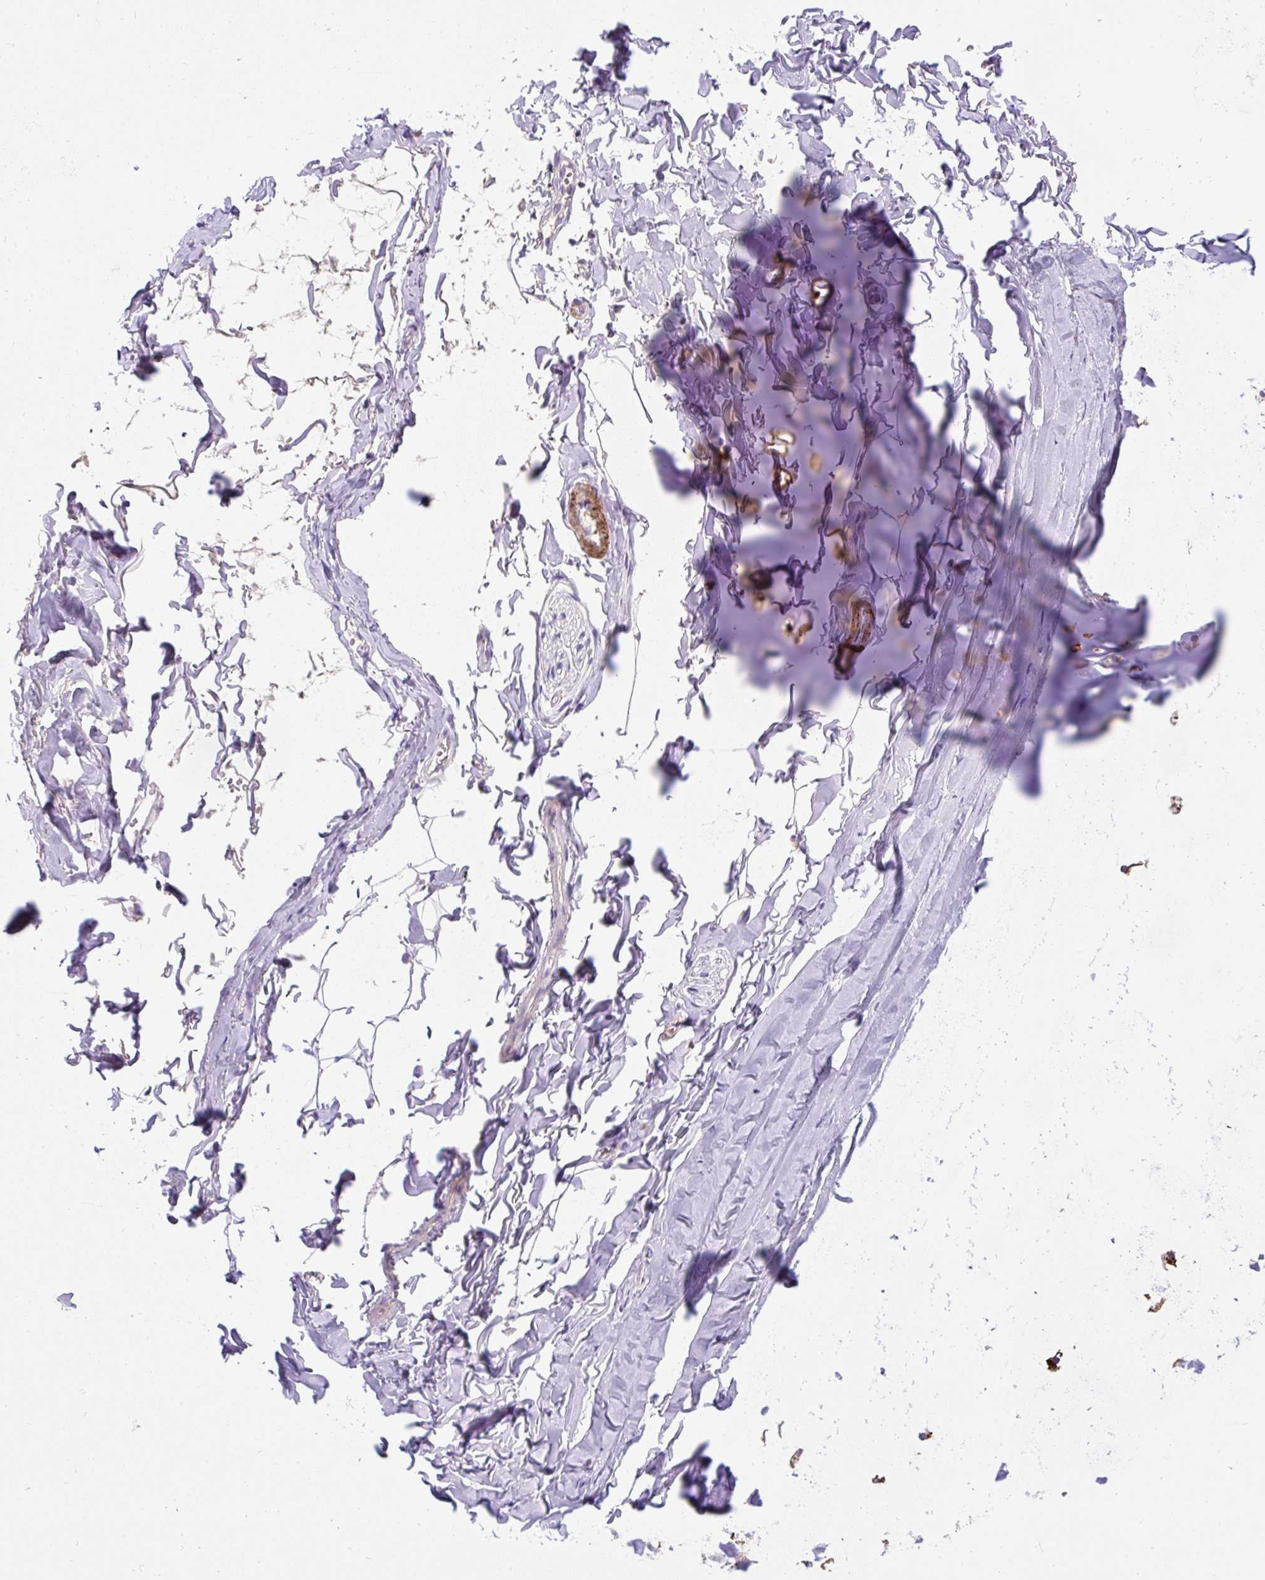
{"staining": {"intensity": "negative", "quantity": "none", "location": "none"}, "tissue": "adipose tissue", "cell_type": "Adipocytes", "image_type": "normal", "snomed": [{"axis": "morphology", "description": "Normal tissue, NOS"}, {"axis": "topography", "description": "Cartilage tissue"}, {"axis": "topography", "description": "Bronchus"}, {"axis": "topography", "description": "Peripheral nerve tissue"}], "caption": "Adipose tissue was stained to show a protein in brown. There is no significant expression in adipocytes. (DAB immunohistochemistry (IHC) visualized using brightfield microscopy, high magnification).", "gene": "SUSD5", "patient": {"sex": "female", "age": 59}}